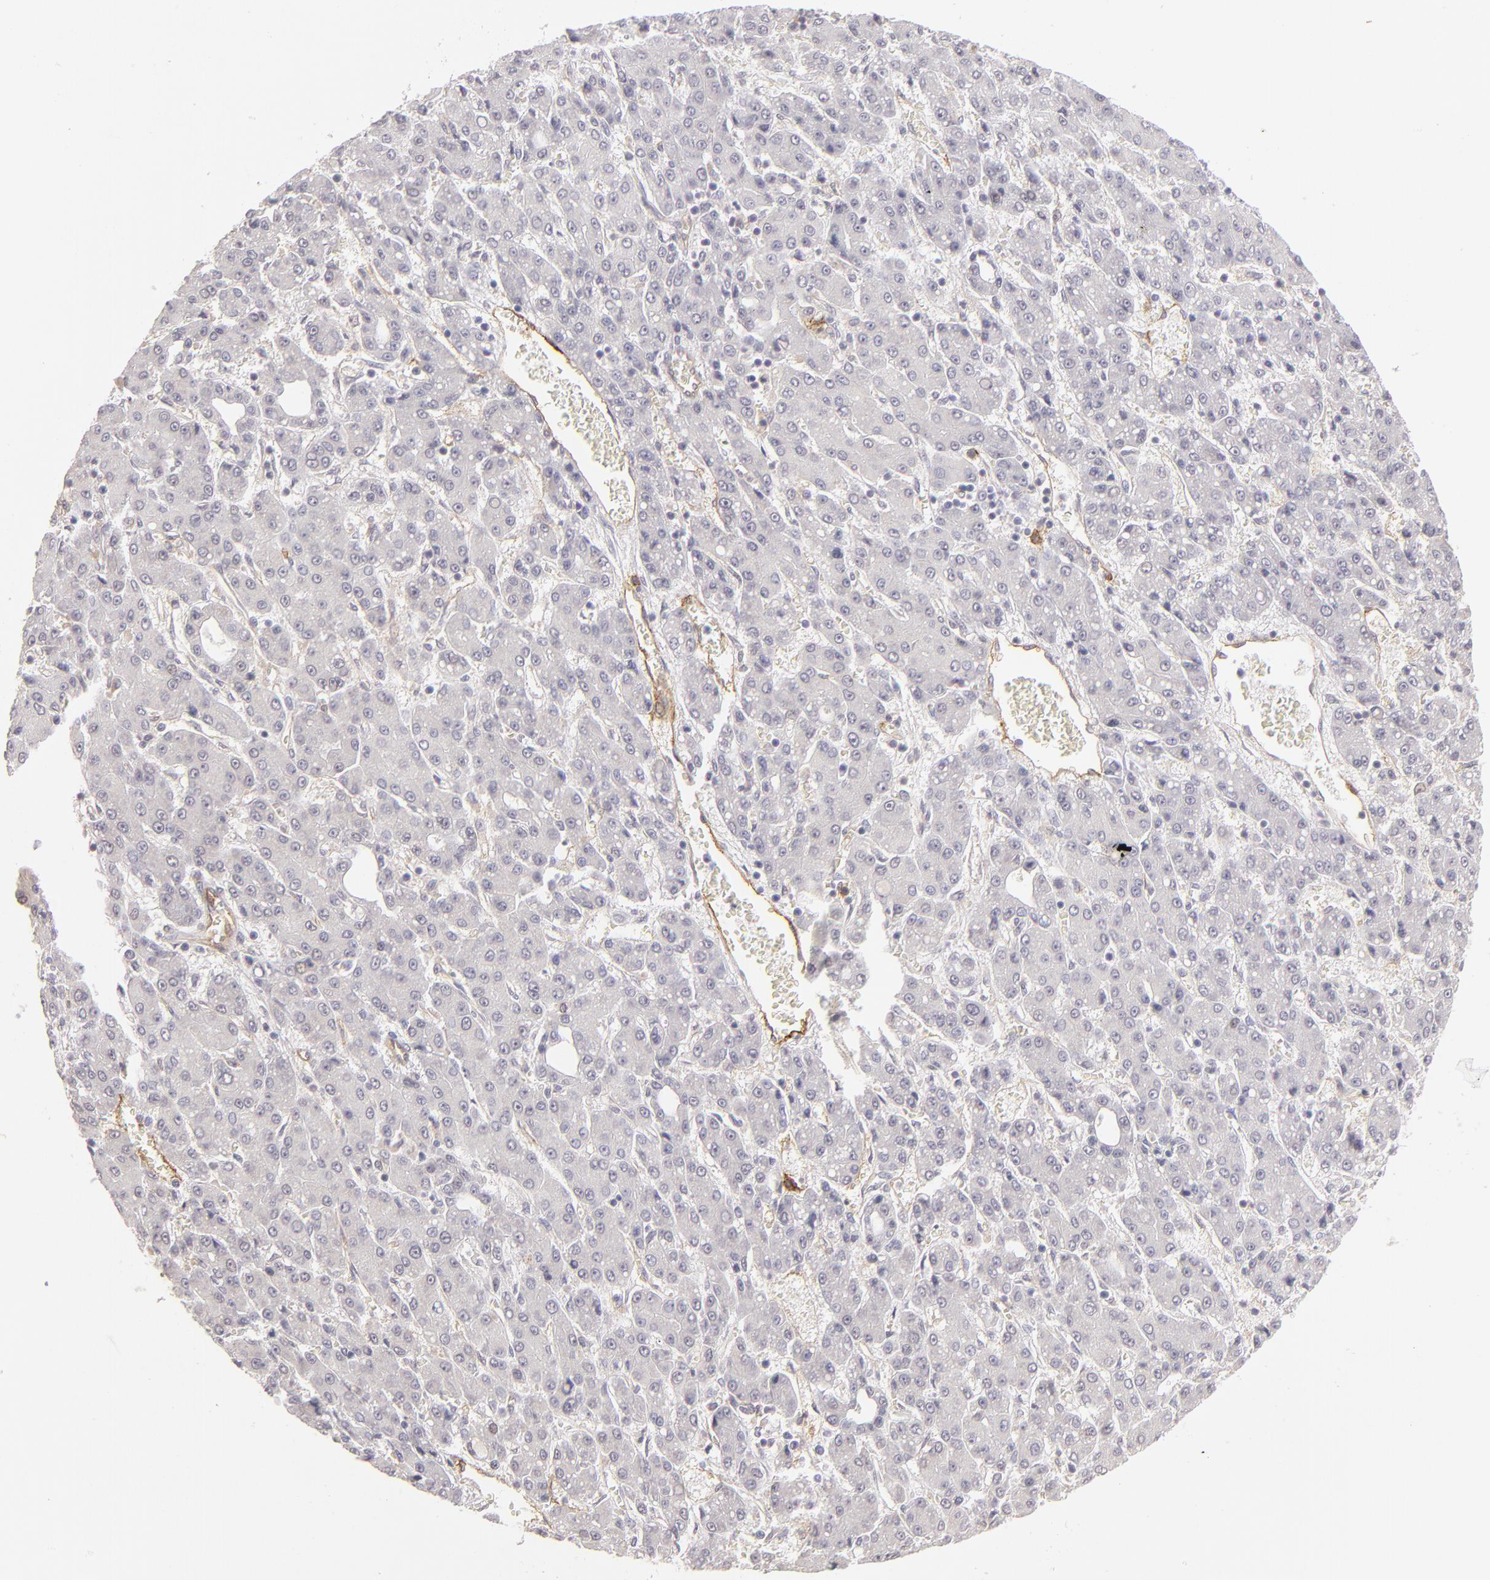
{"staining": {"intensity": "negative", "quantity": "none", "location": "none"}, "tissue": "liver cancer", "cell_type": "Tumor cells", "image_type": "cancer", "snomed": [{"axis": "morphology", "description": "Carcinoma, Hepatocellular, NOS"}, {"axis": "topography", "description": "Liver"}], "caption": "Tumor cells show no significant positivity in hepatocellular carcinoma (liver). The staining was performed using DAB (3,3'-diaminobenzidine) to visualize the protein expression in brown, while the nuclei were stained in blue with hematoxylin (Magnification: 20x).", "gene": "THBD", "patient": {"sex": "male", "age": 69}}